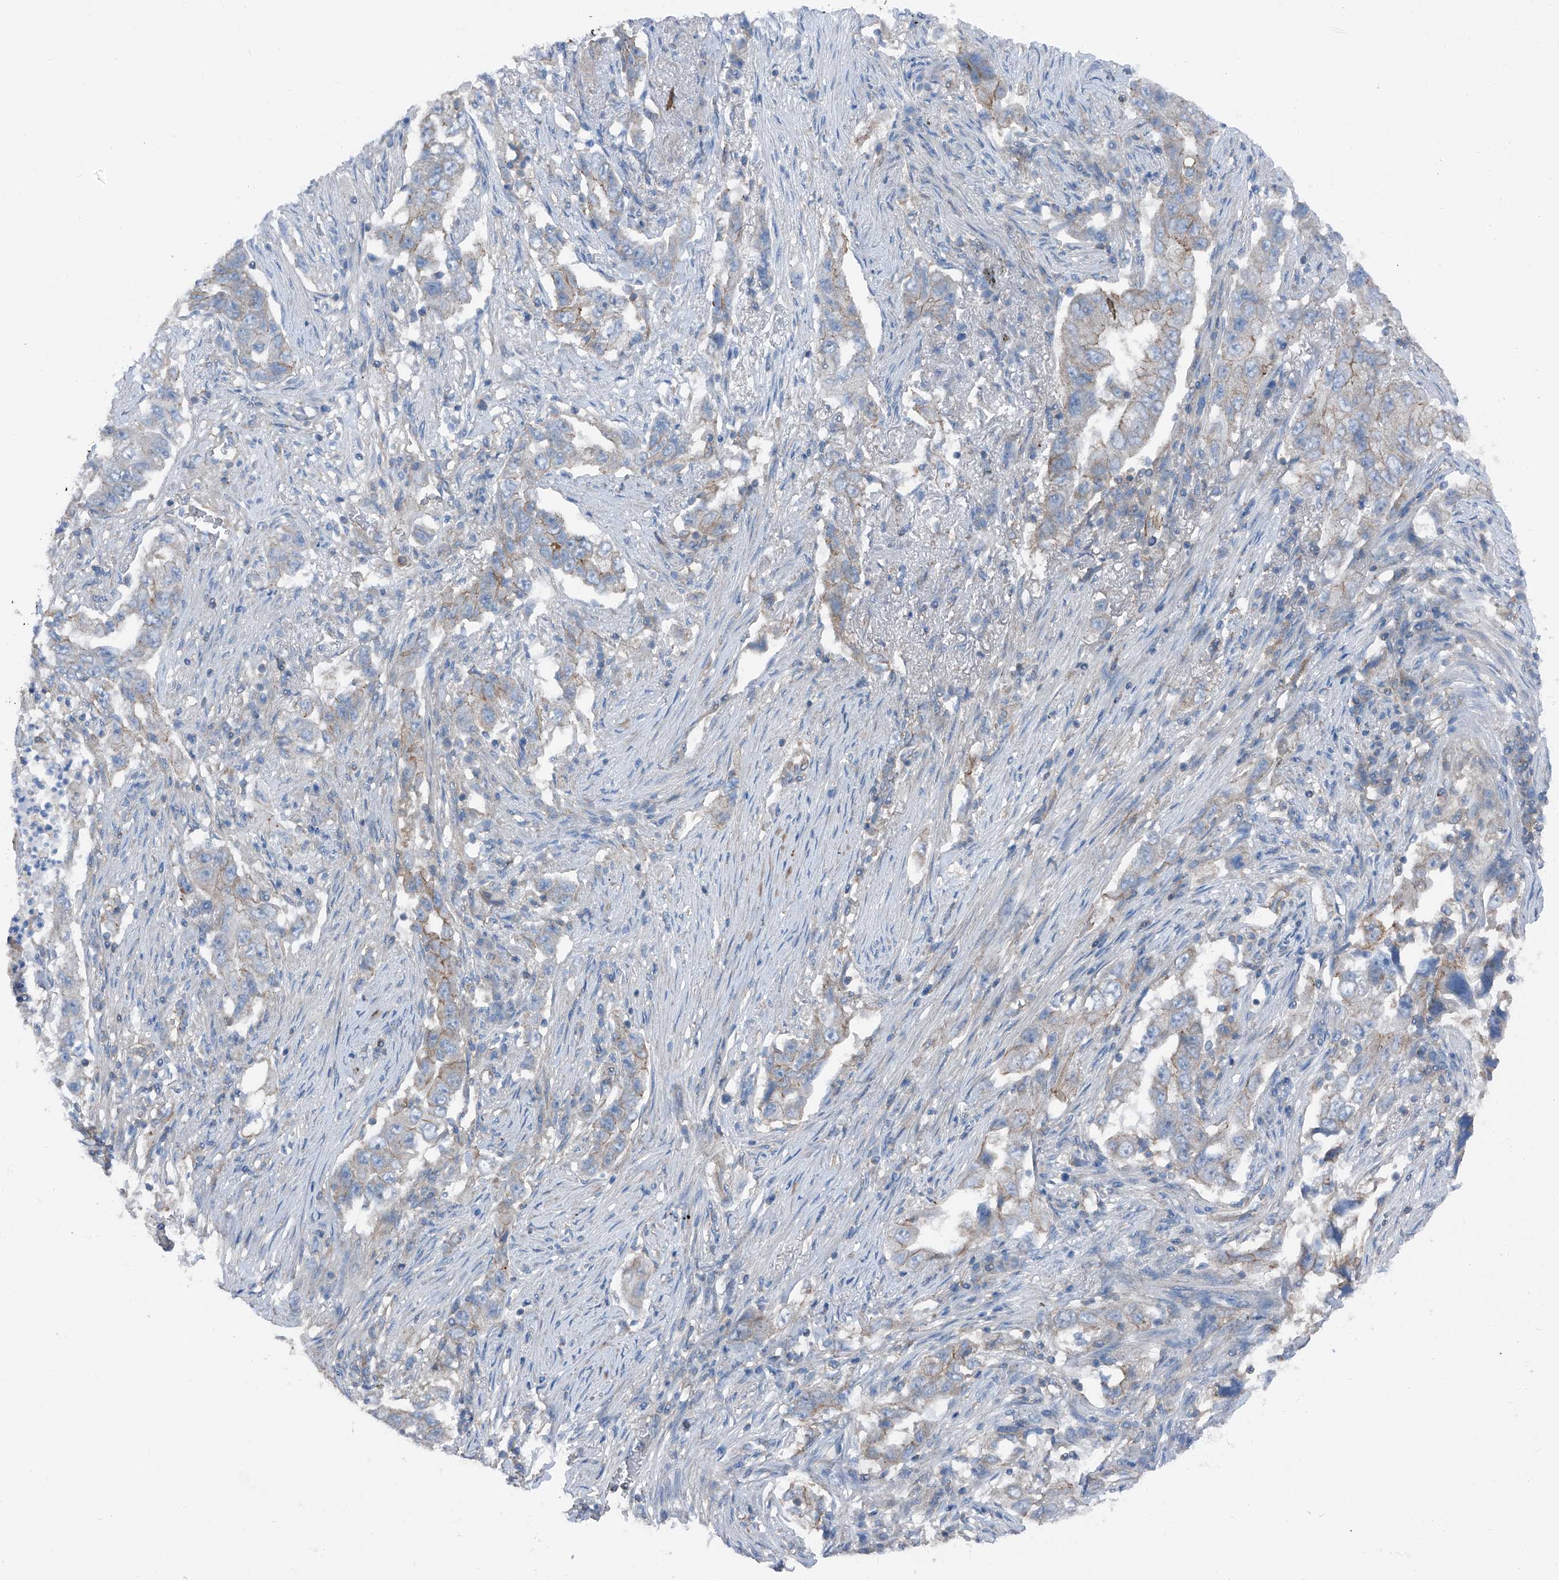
{"staining": {"intensity": "weak", "quantity": "25%-75%", "location": "cytoplasmic/membranous"}, "tissue": "lung cancer", "cell_type": "Tumor cells", "image_type": "cancer", "snomed": [{"axis": "morphology", "description": "Adenocarcinoma, NOS"}, {"axis": "topography", "description": "Lung"}], "caption": "Adenocarcinoma (lung) stained with a protein marker exhibits weak staining in tumor cells.", "gene": "GPR142", "patient": {"sex": "female", "age": 51}}